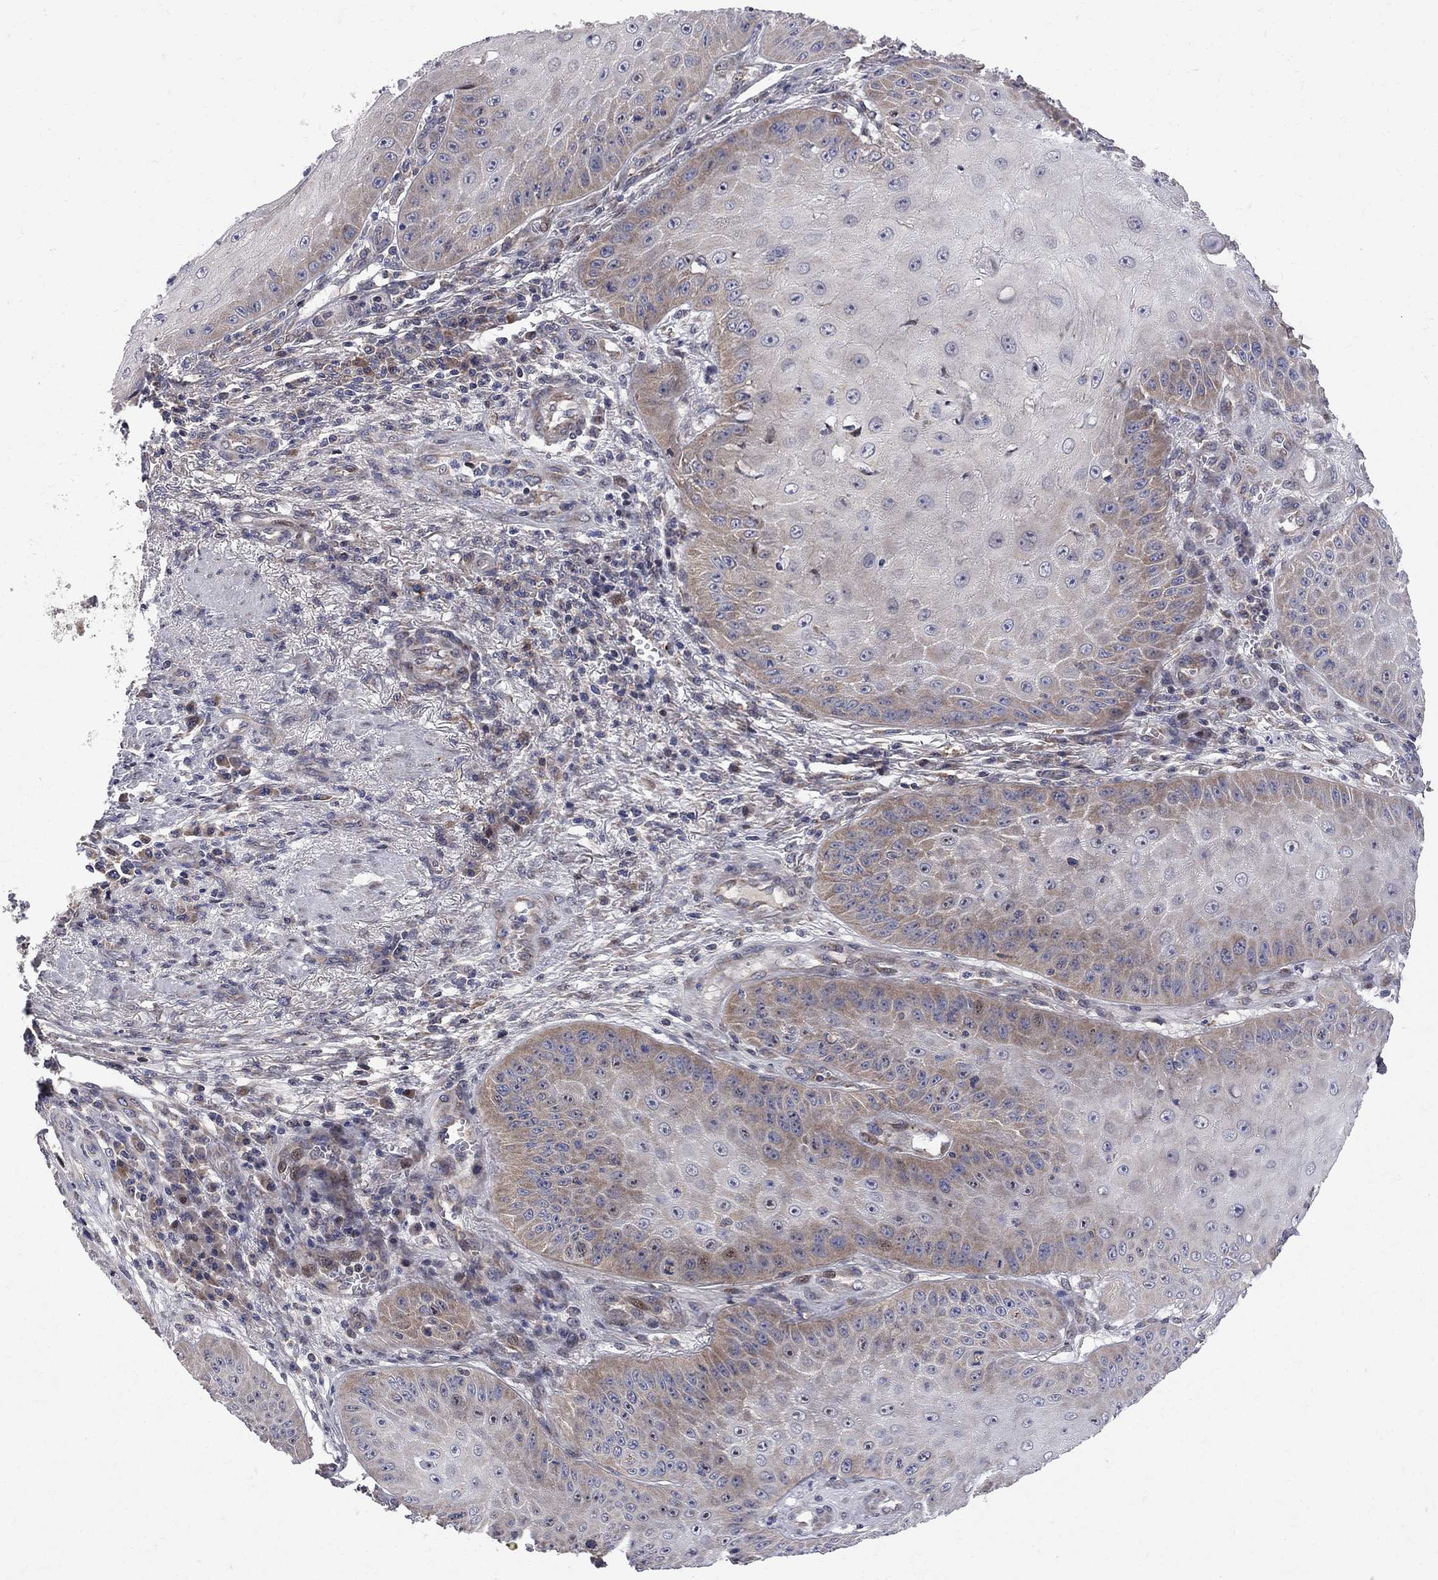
{"staining": {"intensity": "moderate", "quantity": "<25%", "location": "cytoplasmic/membranous"}, "tissue": "skin cancer", "cell_type": "Tumor cells", "image_type": "cancer", "snomed": [{"axis": "morphology", "description": "Squamous cell carcinoma, NOS"}, {"axis": "topography", "description": "Skin"}], "caption": "Tumor cells reveal low levels of moderate cytoplasmic/membranous staining in about <25% of cells in skin squamous cell carcinoma.", "gene": "CNOT11", "patient": {"sex": "male", "age": 70}}